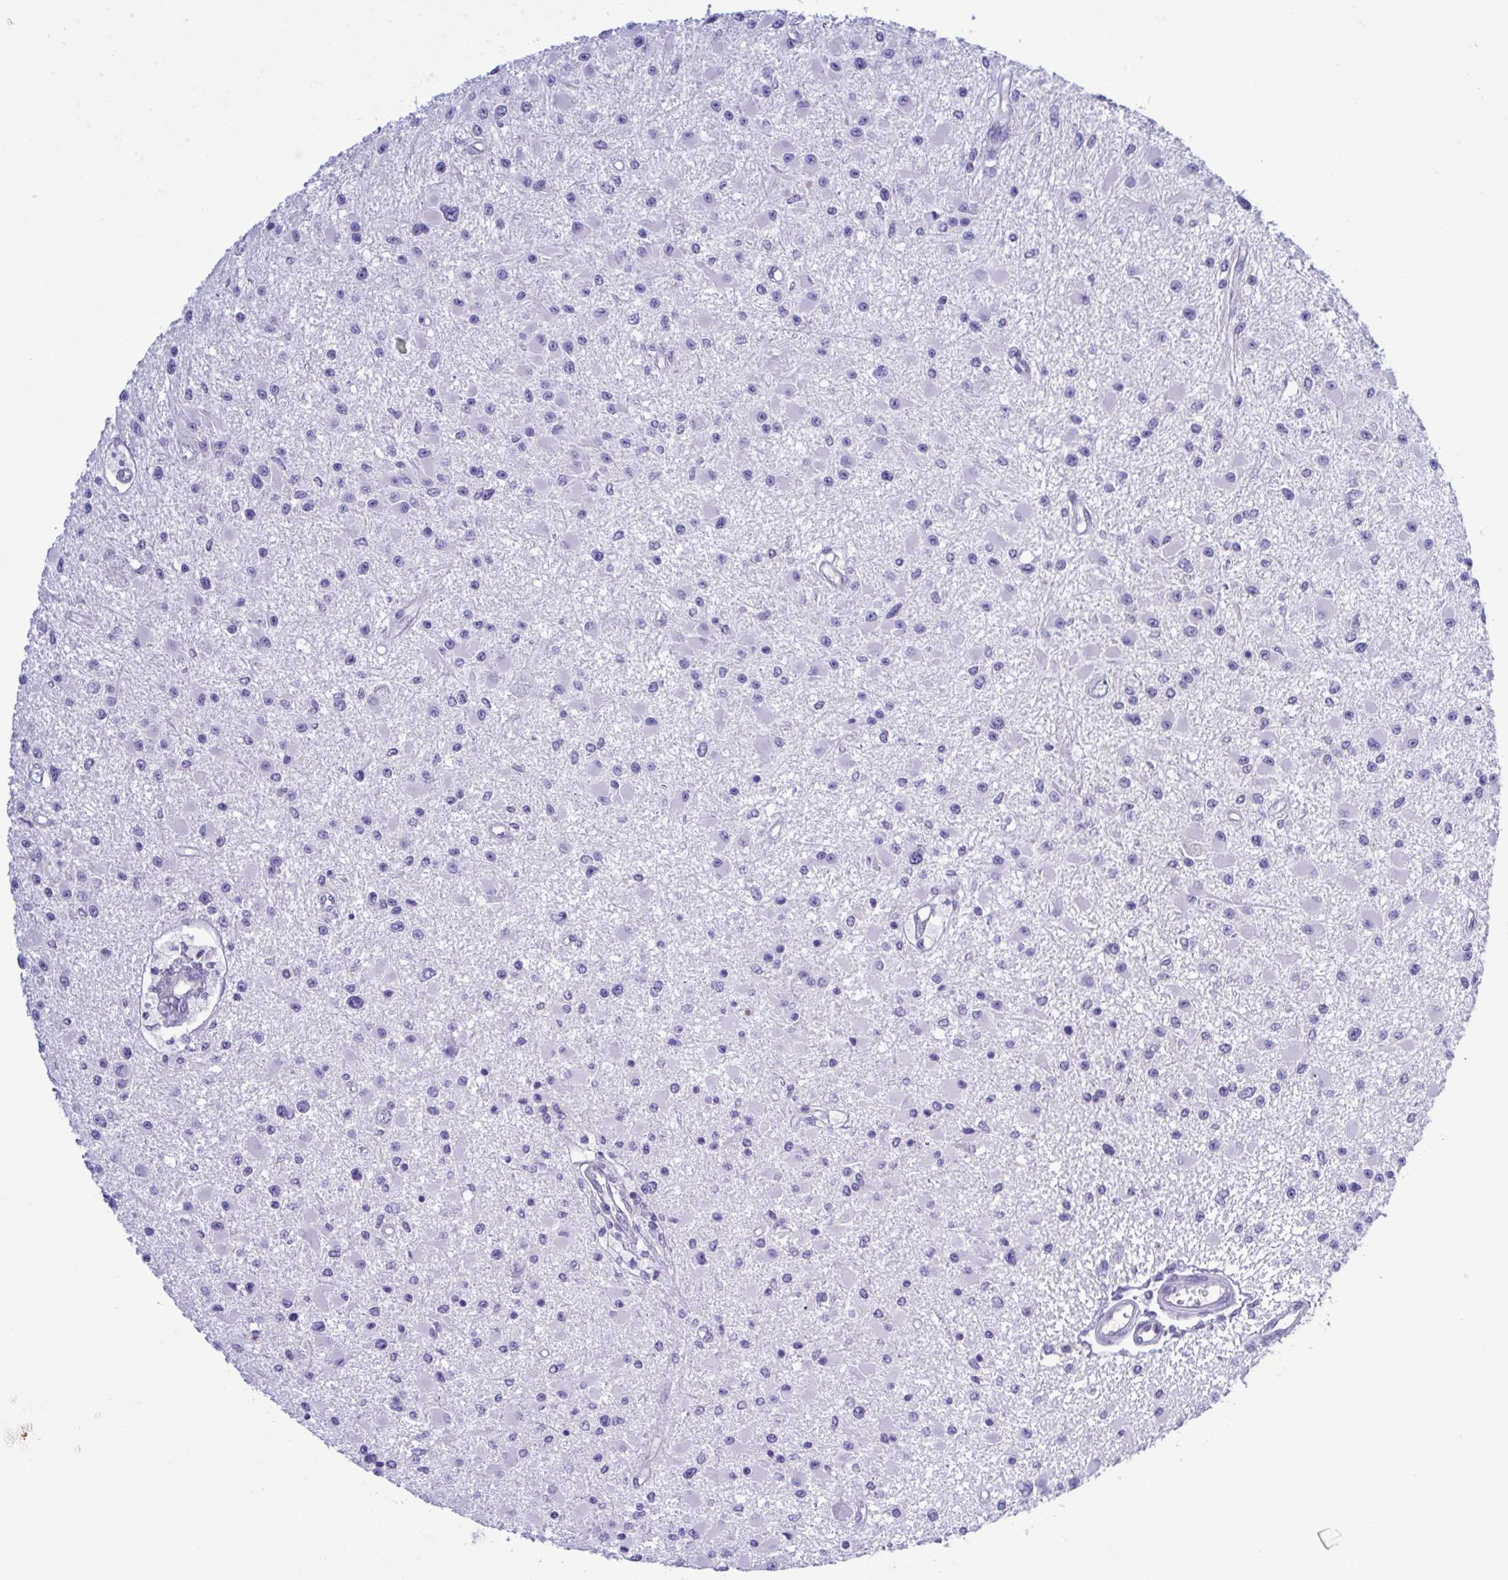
{"staining": {"intensity": "negative", "quantity": "none", "location": "none"}, "tissue": "glioma", "cell_type": "Tumor cells", "image_type": "cancer", "snomed": [{"axis": "morphology", "description": "Glioma, malignant, High grade"}, {"axis": "topography", "description": "Brain"}], "caption": "This is an immunohistochemistry histopathology image of human high-grade glioma (malignant). There is no positivity in tumor cells.", "gene": "LDHC", "patient": {"sex": "male", "age": 54}}